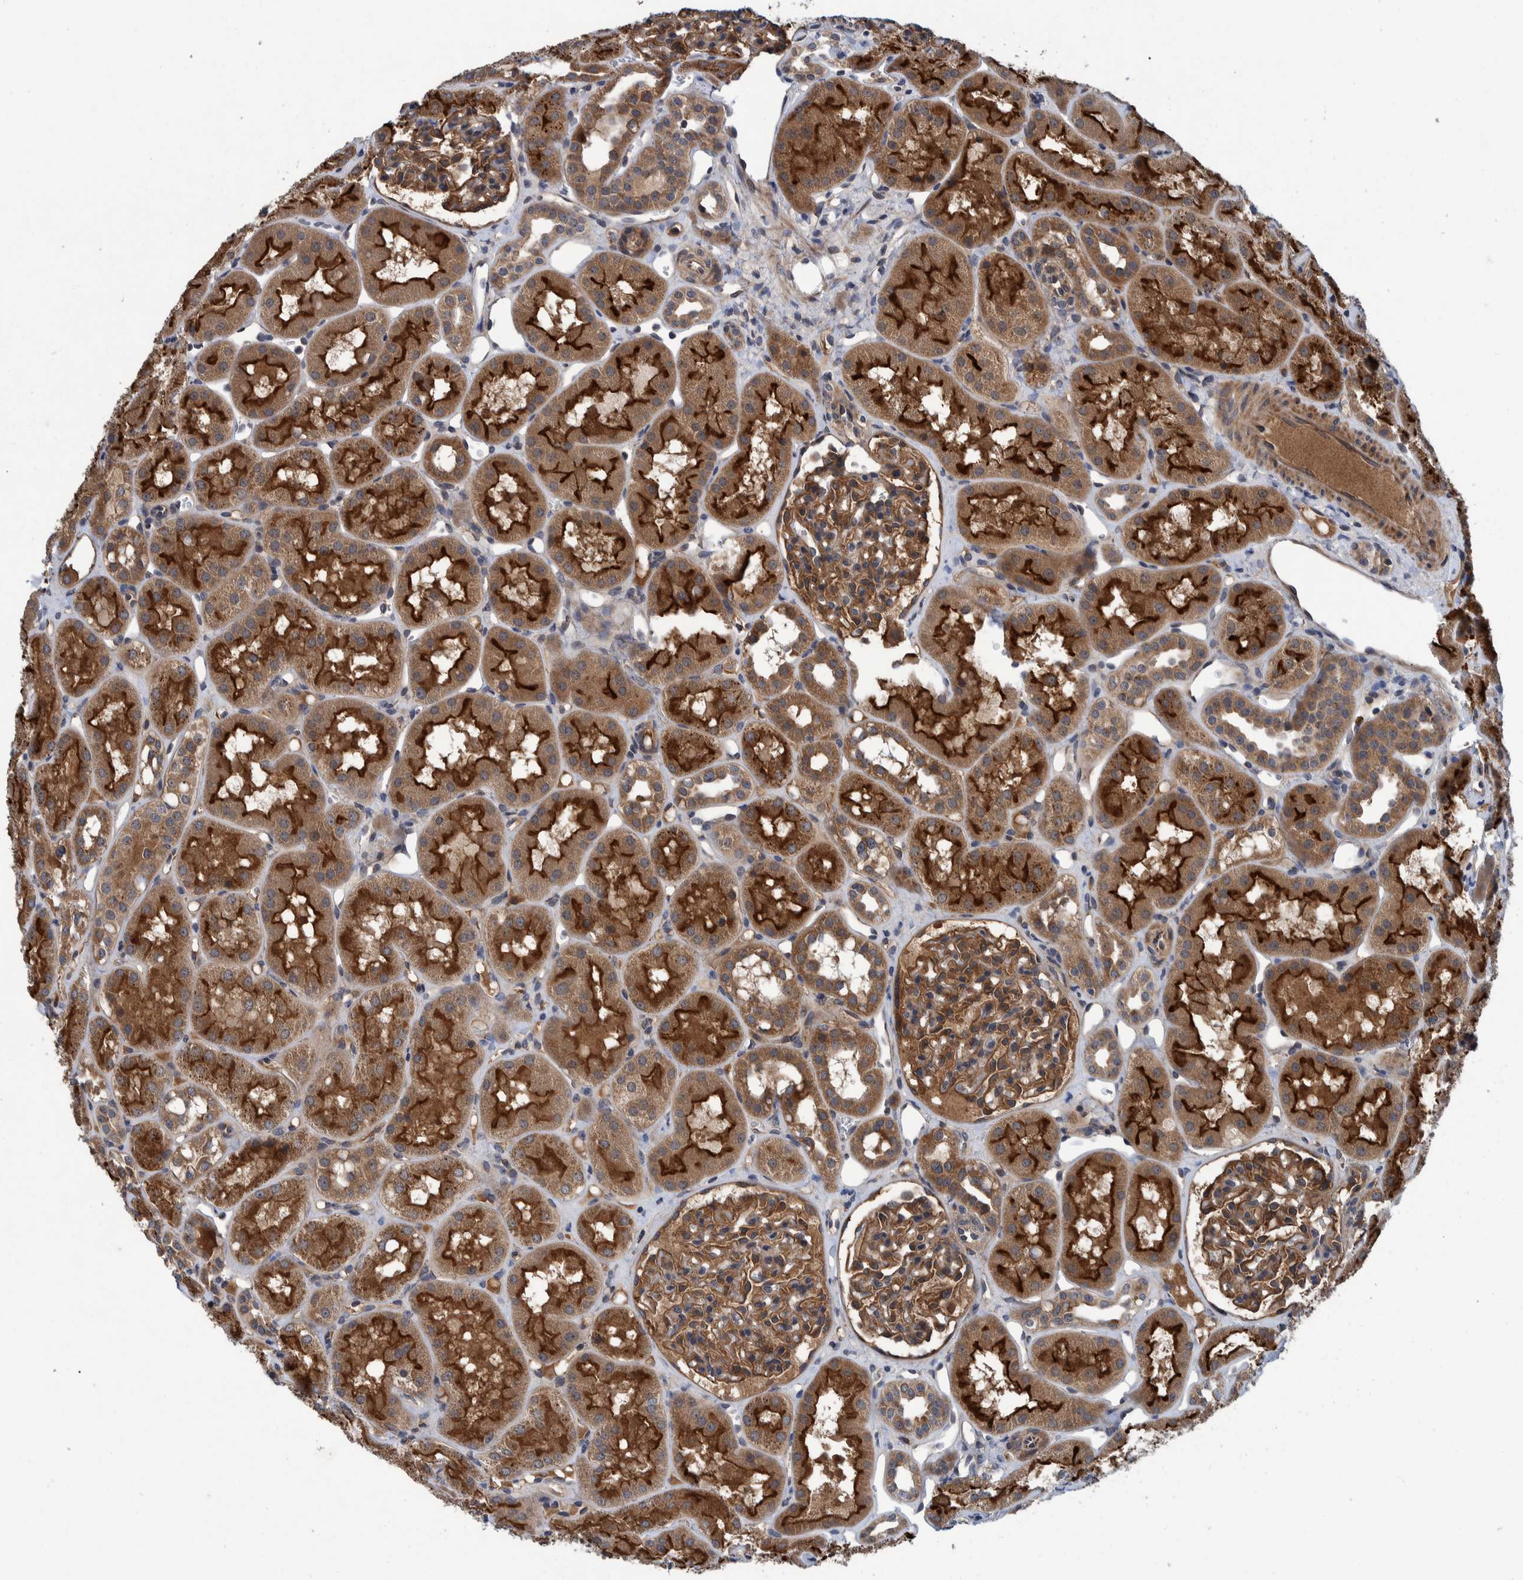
{"staining": {"intensity": "moderate", "quantity": ">75%", "location": "cytoplasmic/membranous"}, "tissue": "kidney", "cell_type": "Cells in glomeruli", "image_type": "normal", "snomed": [{"axis": "morphology", "description": "Normal tissue, NOS"}, {"axis": "topography", "description": "Kidney"}], "caption": "Unremarkable kidney exhibits moderate cytoplasmic/membranous expression in approximately >75% of cells in glomeruli, visualized by immunohistochemistry. (IHC, brightfield microscopy, high magnification).", "gene": "ITIH3", "patient": {"sex": "male", "age": 16}}